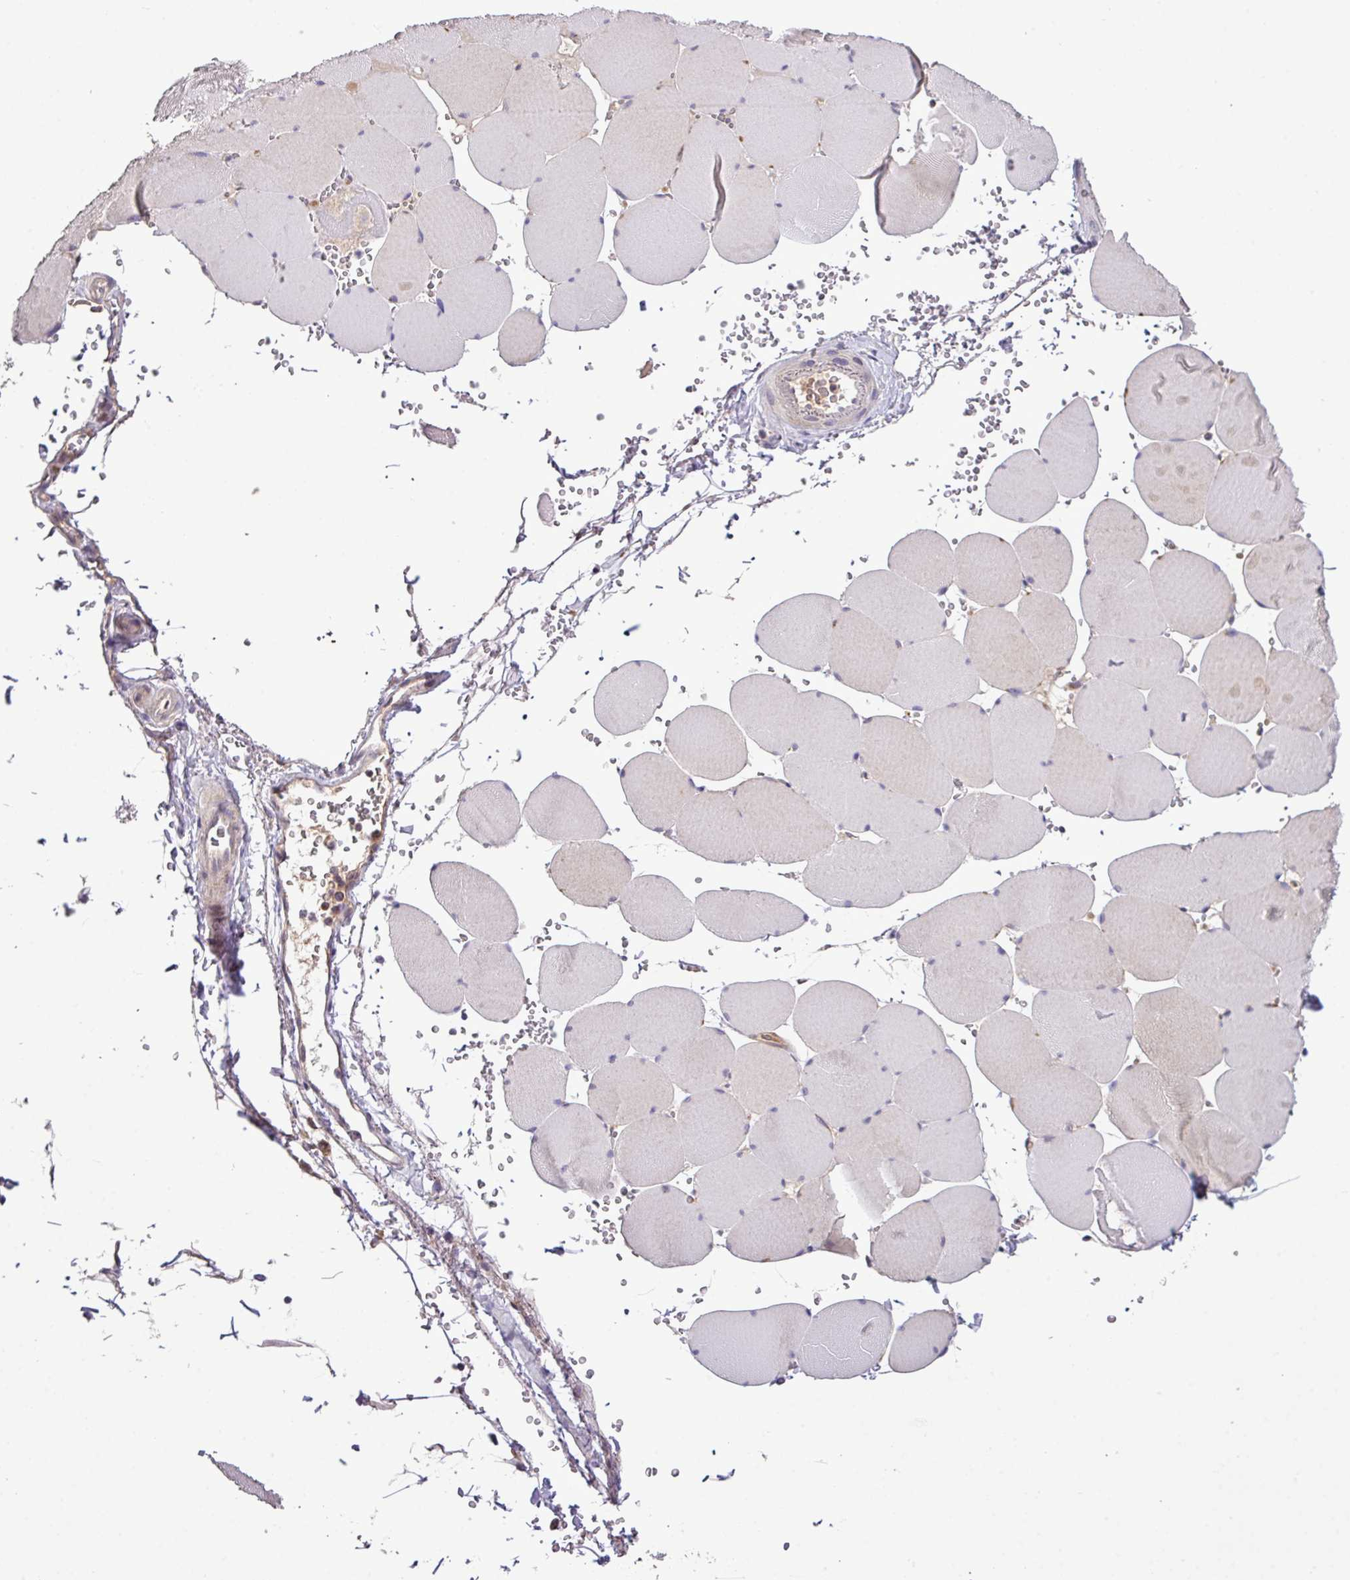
{"staining": {"intensity": "weak", "quantity": "<25%", "location": "cytoplasmic/membranous"}, "tissue": "skeletal muscle", "cell_type": "Myocytes", "image_type": "normal", "snomed": [{"axis": "morphology", "description": "Normal tissue, NOS"}, {"axis": "topography", "description": "Skeletal muscle"}, {"axis": "topography", "description": "Head-Neck"}], "caption": "This photomicrograph is of benign skeletal muscle stained with immunohistochemistry (IHC) to label a protein in brown with the nuclei are counter-stained blue. There is no staining in myocytes. (Stains: DAB immunohistochemistry with hematoxylin counter stain, Microscopy: brightfield microscopy at high magnification).", "gene": "XIAP", "patient": {"sex": "male", "age": 66}}